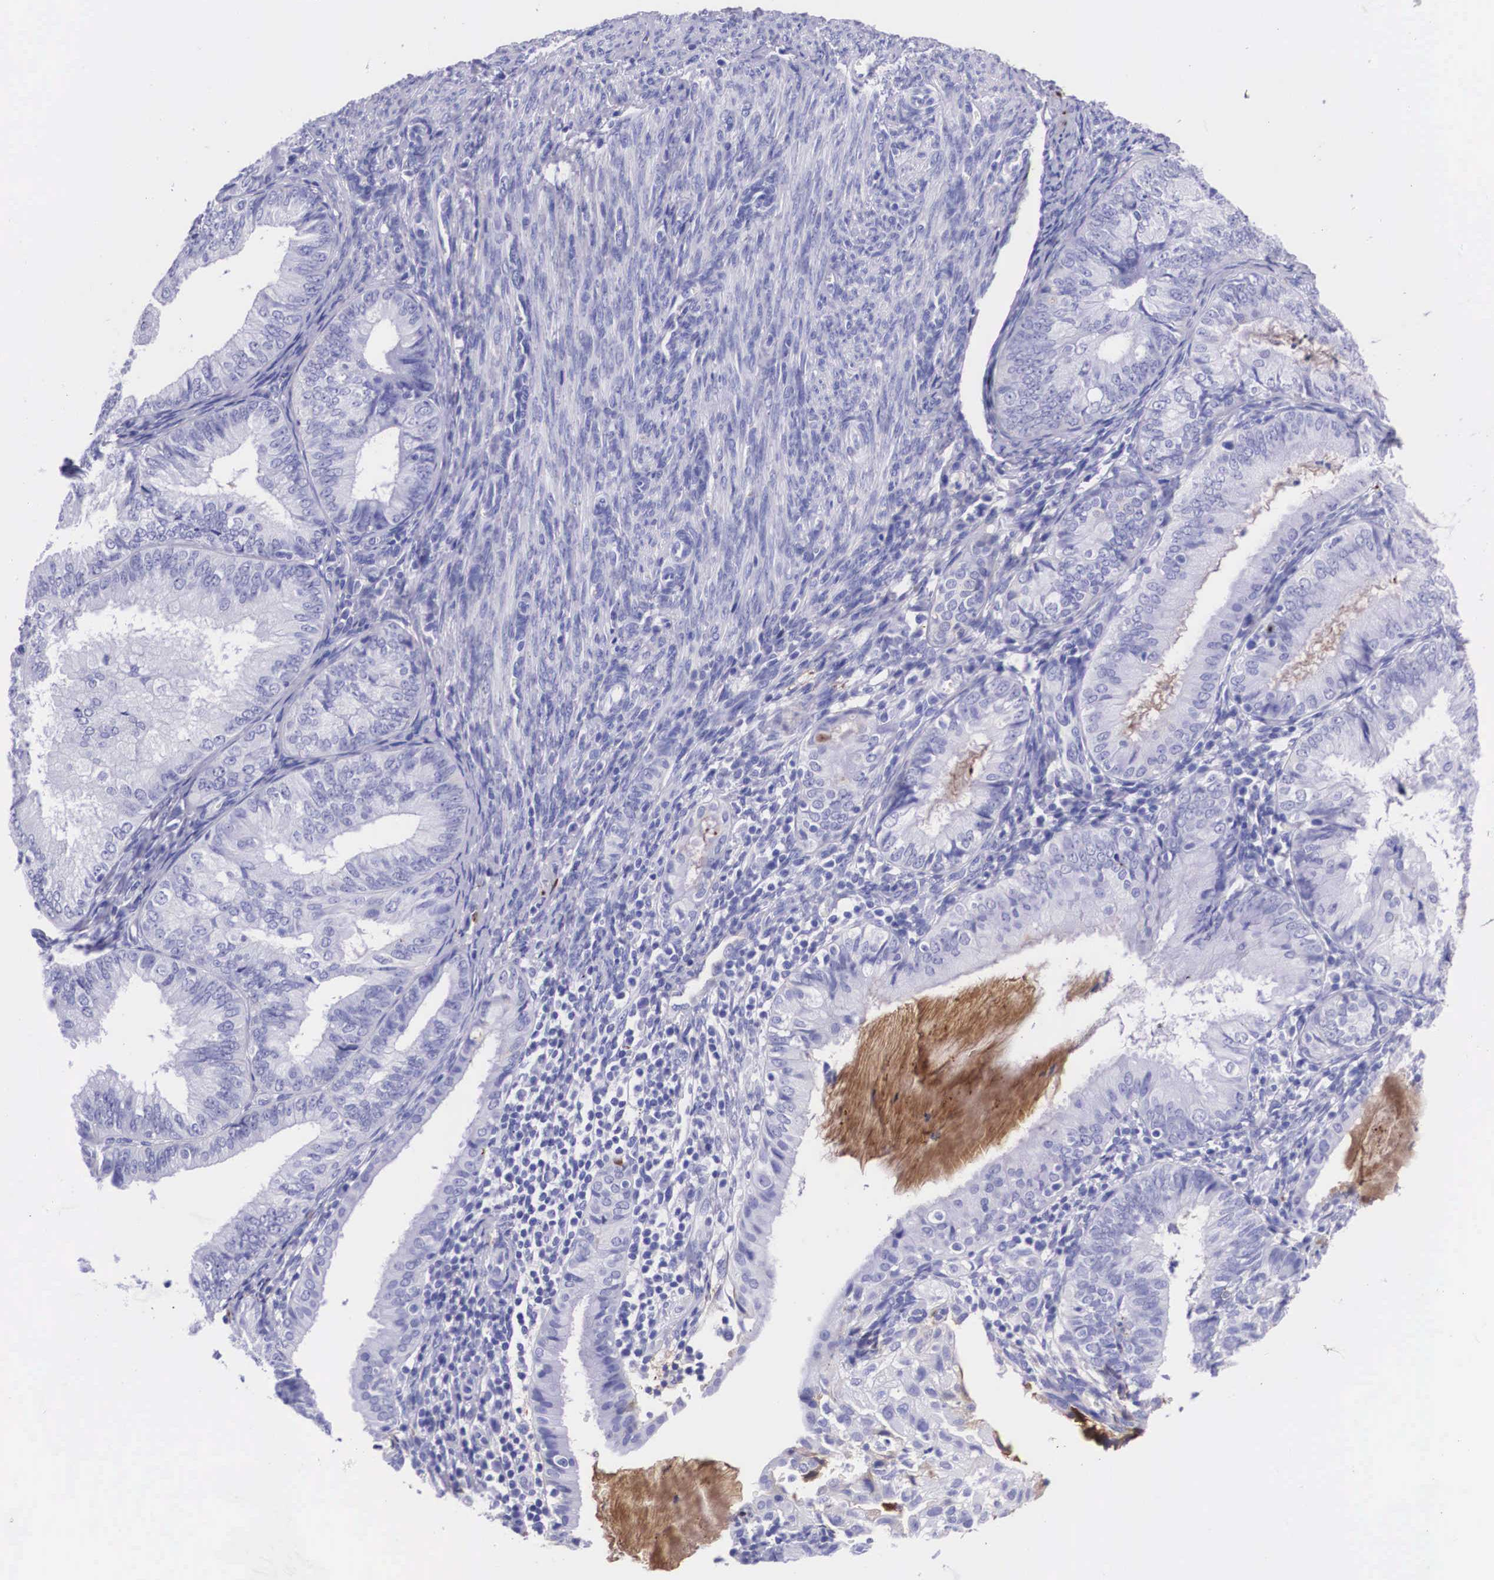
{"staining": {"intensity": "negative", "quantity": "none", "location": "none"}, "tissue": "endometrial cancer", "cell_type": "Tumor cells", "image_type": "cancer", "snomed": [{"axis": "morphology", "description": "Adenocarcinoma, NOS"}, {"axis": "topography", "description": "Endometrium"}], "caption": "Immunohistochemistry histopathology image of neoplastic tissue: adenocarcinoma (endometrial) stained with DAB exhibits no significant protein staining in tumor cells. (Brightfield microscopy of DAB immunohistochemistry (IHC) at high magnification).", "gene": "PLG", "patient": {"sex": "female", "age": 66}}